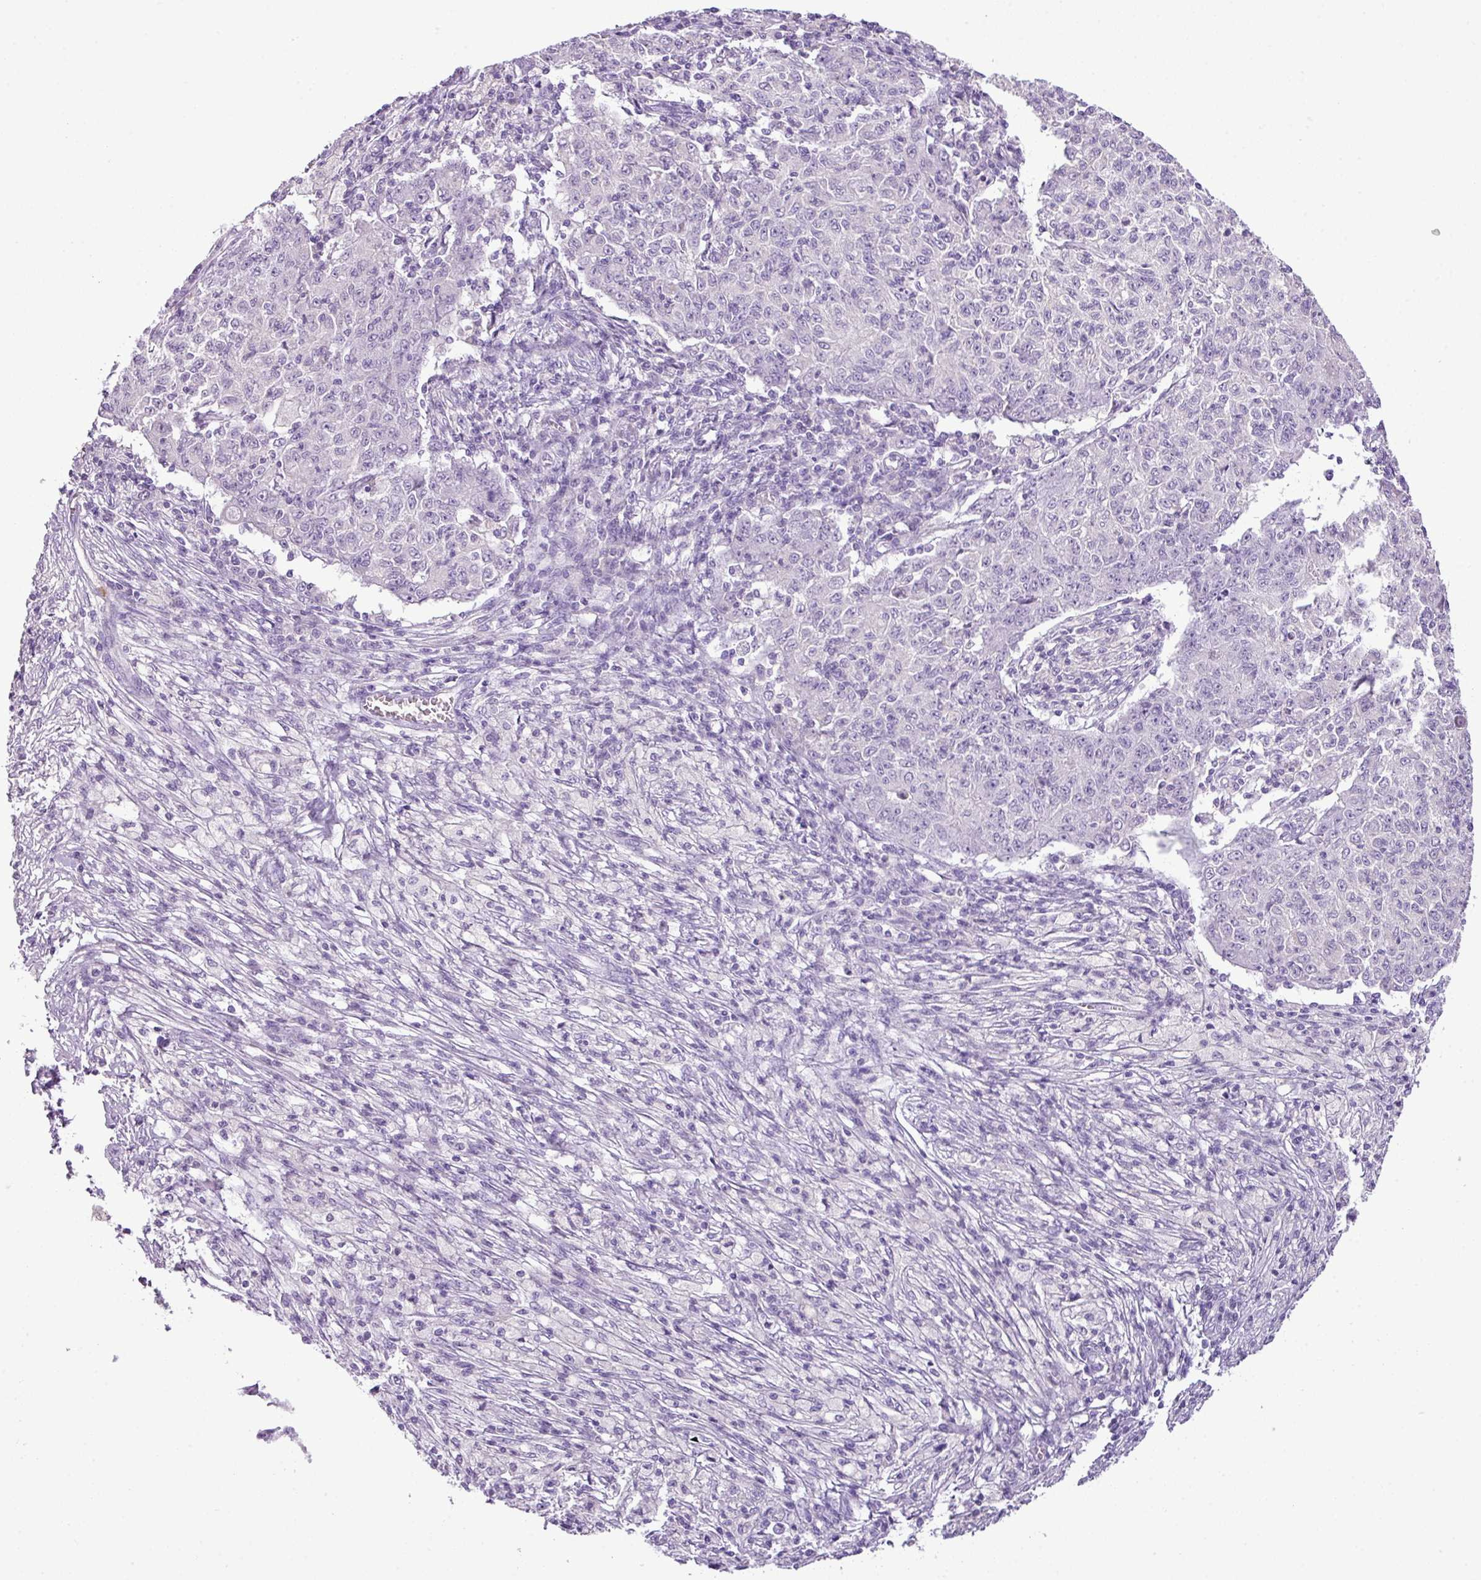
{"staining": {"intensity": "negative", "quantity": "none", "location": "none"}, "tissue": "ovarian cancer", "cell_type": "Tumor cells", "image_type": "cancer", "snomed": [{"axis": "morphology", "description": "Carcinoma, endometroid"}, {"axis": "topography", "description": "Ovary"}], "caption": "This micrograph is of ovarian cancer stained with immunohistochemistry (IHC) to label a protein in brown with the nuclei are counter-stained blue. There is no positivity in tumor cells.", "gene": "HTR3E", "patient": {"sex": "female", "age": 42}}